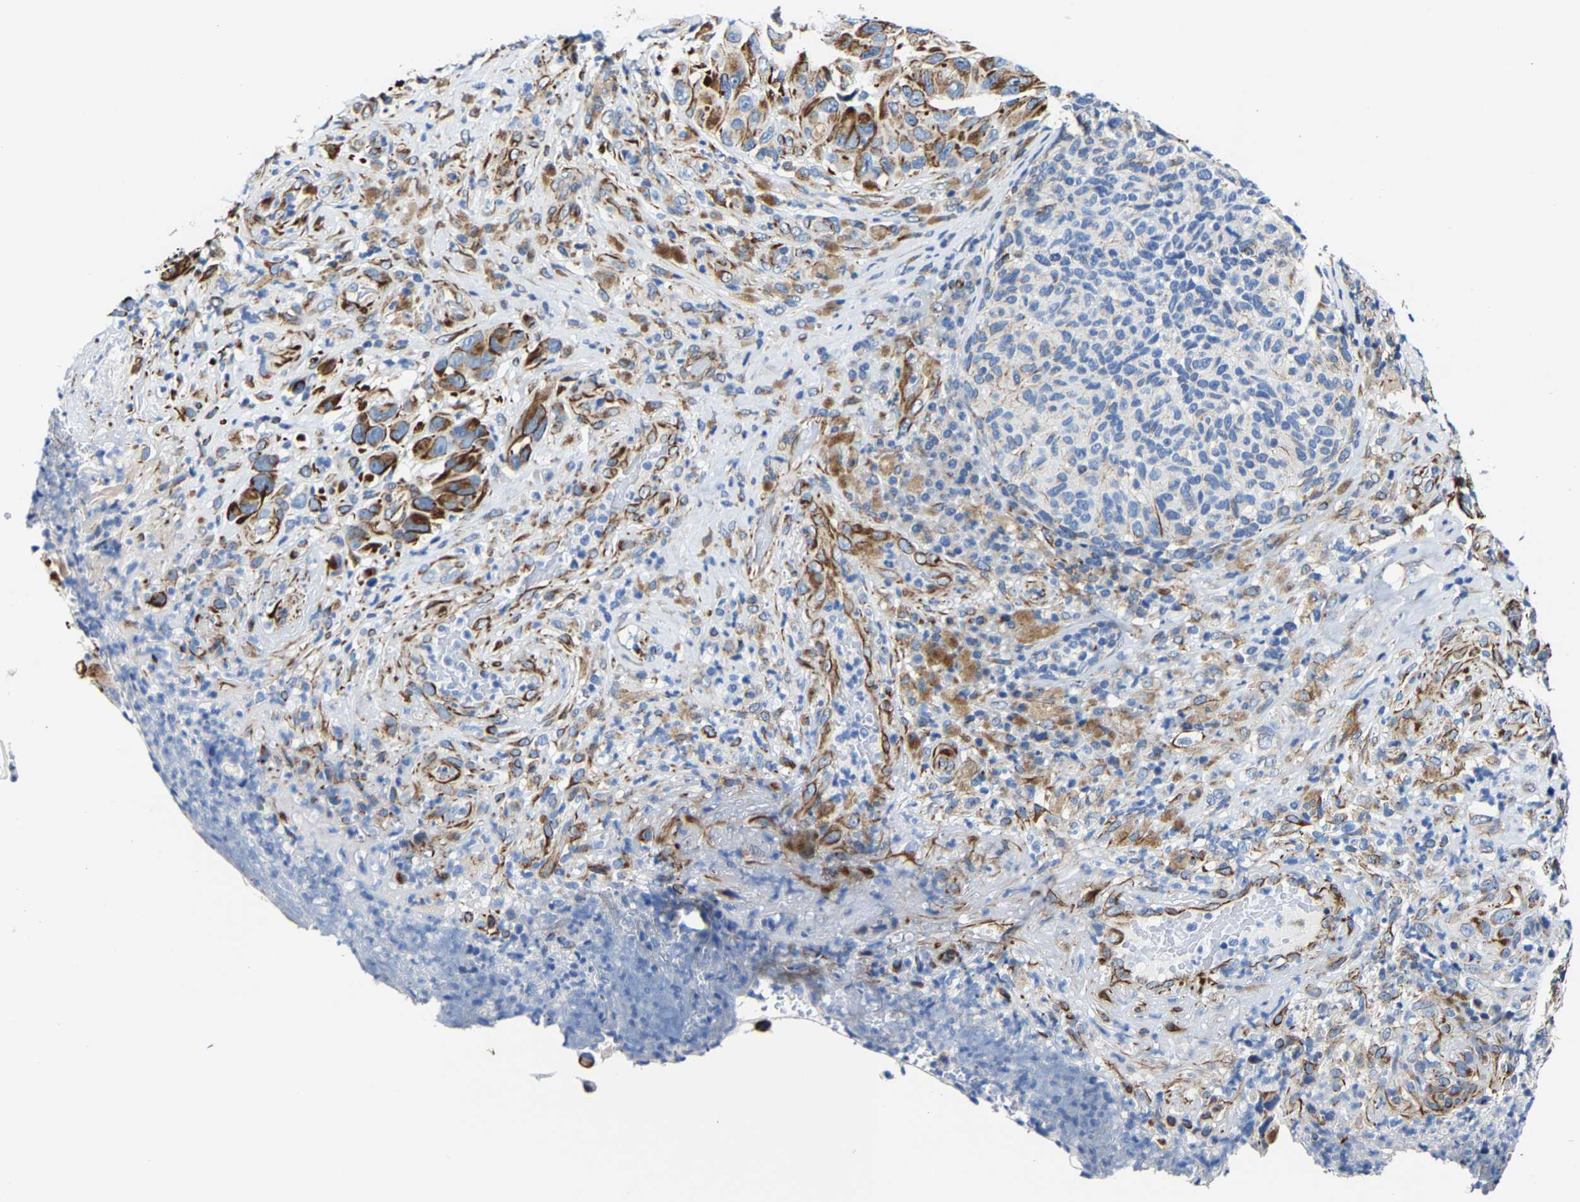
{"staining": {"intensity": "strong", "quantity": "25%-75%", "location": "cytoplasmic/membranous"}, "tissue": "melanoma", "cell_type": "Tumor cells", "image_type": "cancer", "snomed": [{"axis": "morphology", "description": "Malignant melanoma, NOS"}, {"axis": "topography", "description": "Skin"}], "caption": "Malignant melanoma was stained to show a protein in brown. There is high levels of strong cytoplasmic/membranous positivity in approximately 25%-75% of tumor cells.", "gene": "MMEL1", "patient": {"sex": "female", "age": 73}}